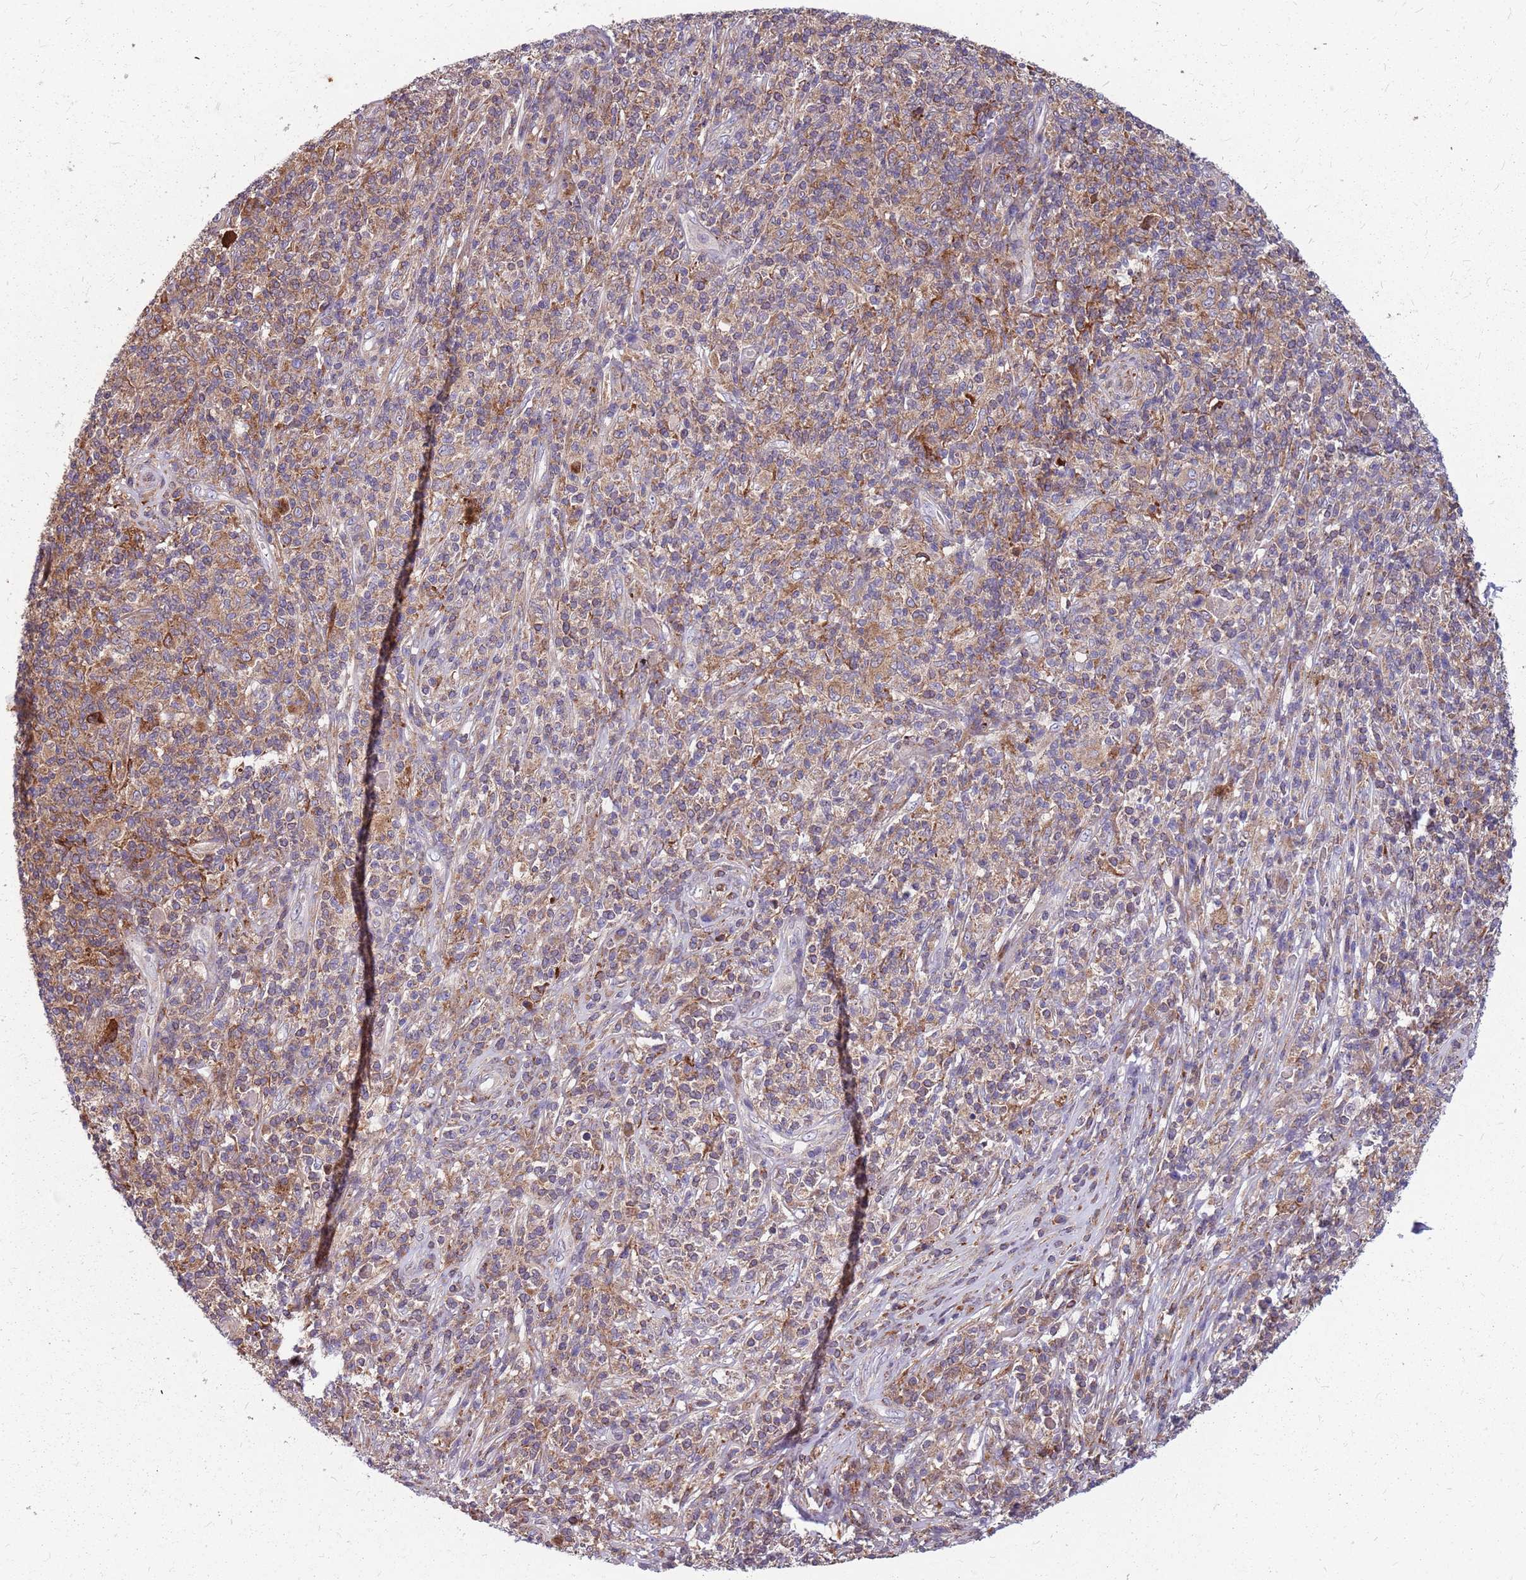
{"staining": {"intensity": "moderate", "quantity": "25%-75%", "location": "cytoplasmic/membranous"}, "tissue": "melanoma", "cell_type": "Tumor cells", "image_type": "cancer", "snomed": [{"axis": "morphology", "description": "Malignant melanoma, NOS"}, {"axis": "topography", "description": "Skin"}], "caption": "DAB immunohistochemical staining of human malignant melanoma reveals moderate cytoplasmic/membranous protein staining in approximately 25%-75% of tumor cells. Nuclei are stained in blue.", "gene": "NME4", "patient": {"sex": "male", "age": 66}}